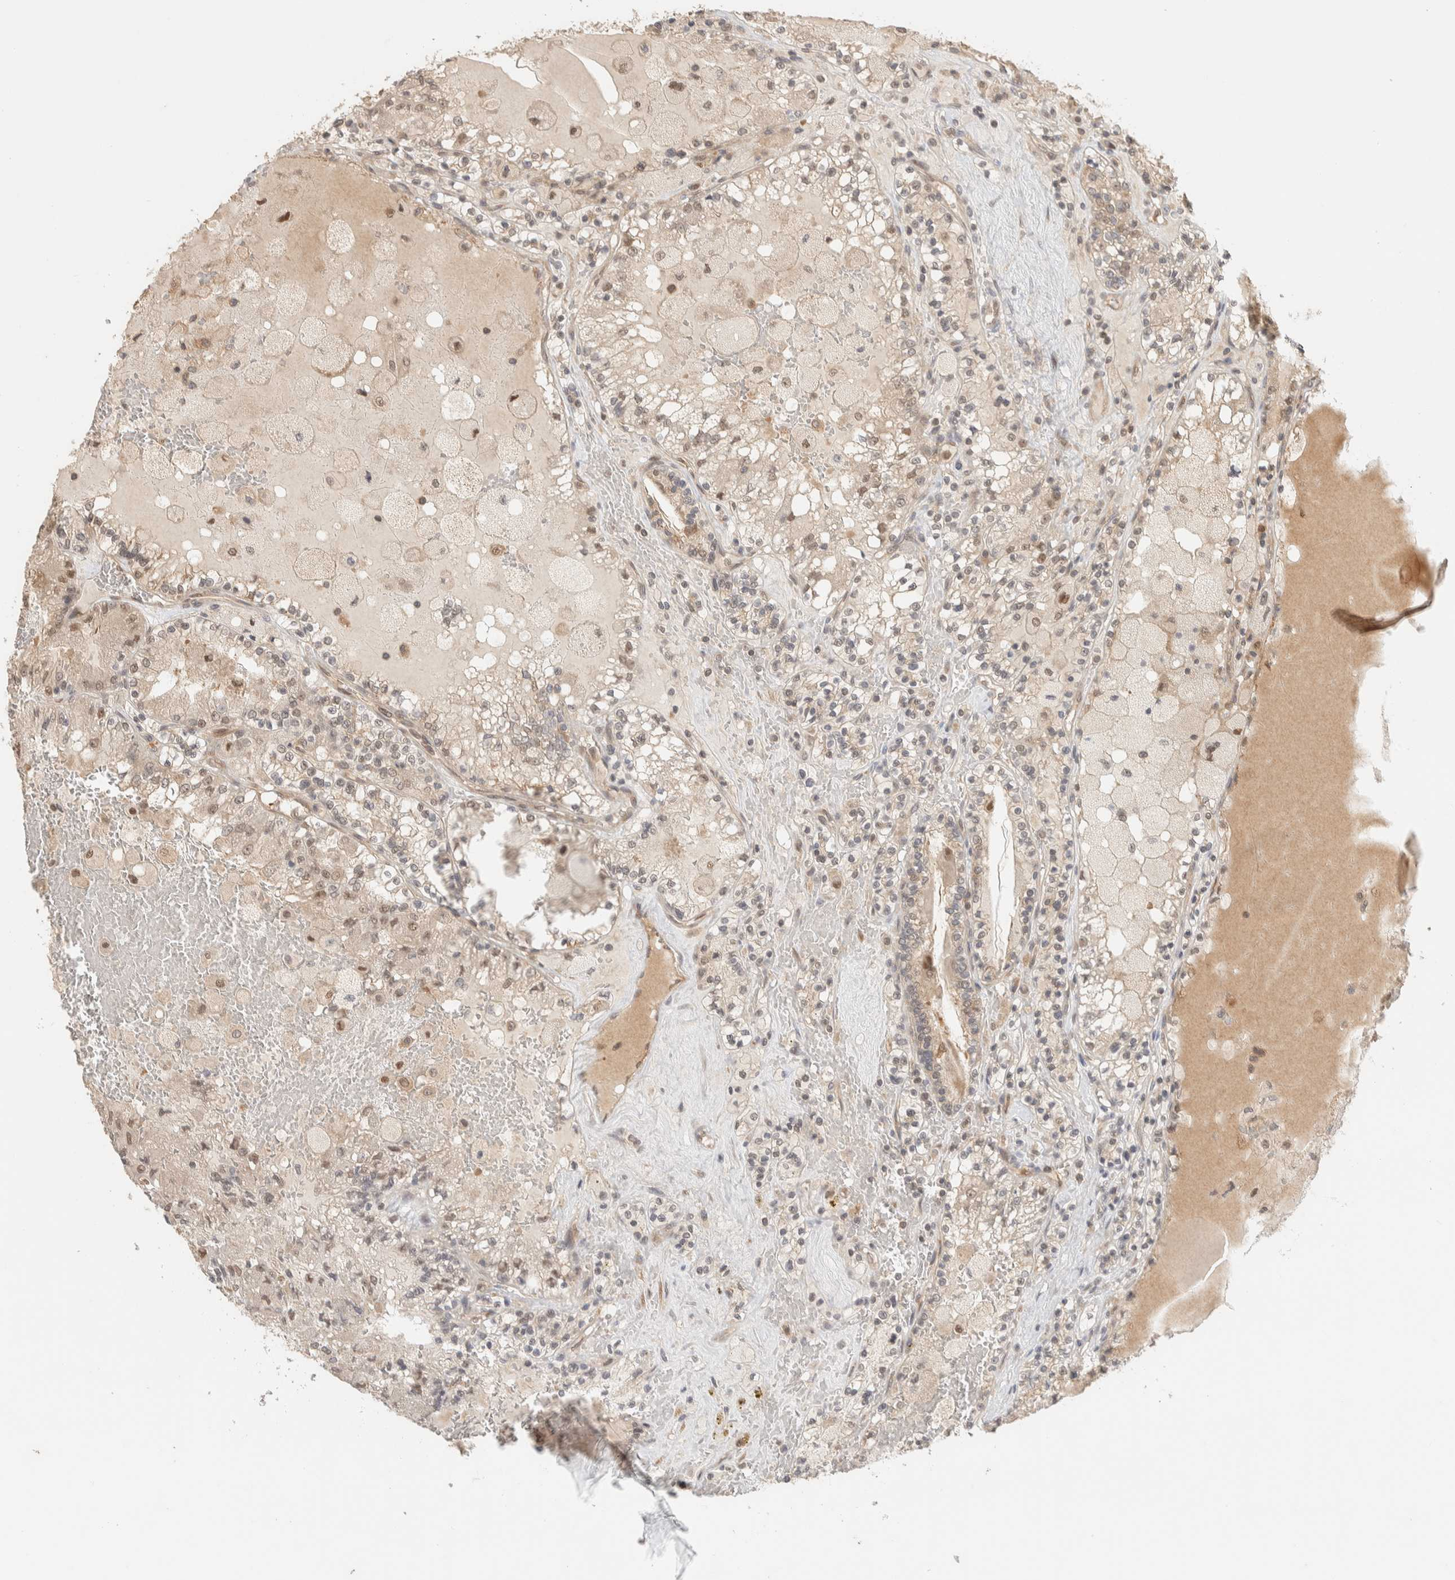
{"staining": {"intensity": "weak", "quantity": "25%-75%", "location": "cytoplasmic/membranous,nuclear"}, "tissue": "renal cancer", "cell_type": "Tumor cells", "image_type": "cancer", "snomed": [{"axis": "morphology", "description": "Adenocarcinoma, NOS"}, {"axis": "topography", "description": "Kidney"}], "caption": "Renal cancer tissue exhibits weak cytoplasmic/membranous and nuclear expression in about 25%-75% of tumor cells, visualized by immunohistochemistry.", "gene": "ADSS2", "patient": {"sex": "female", "age": 56}}